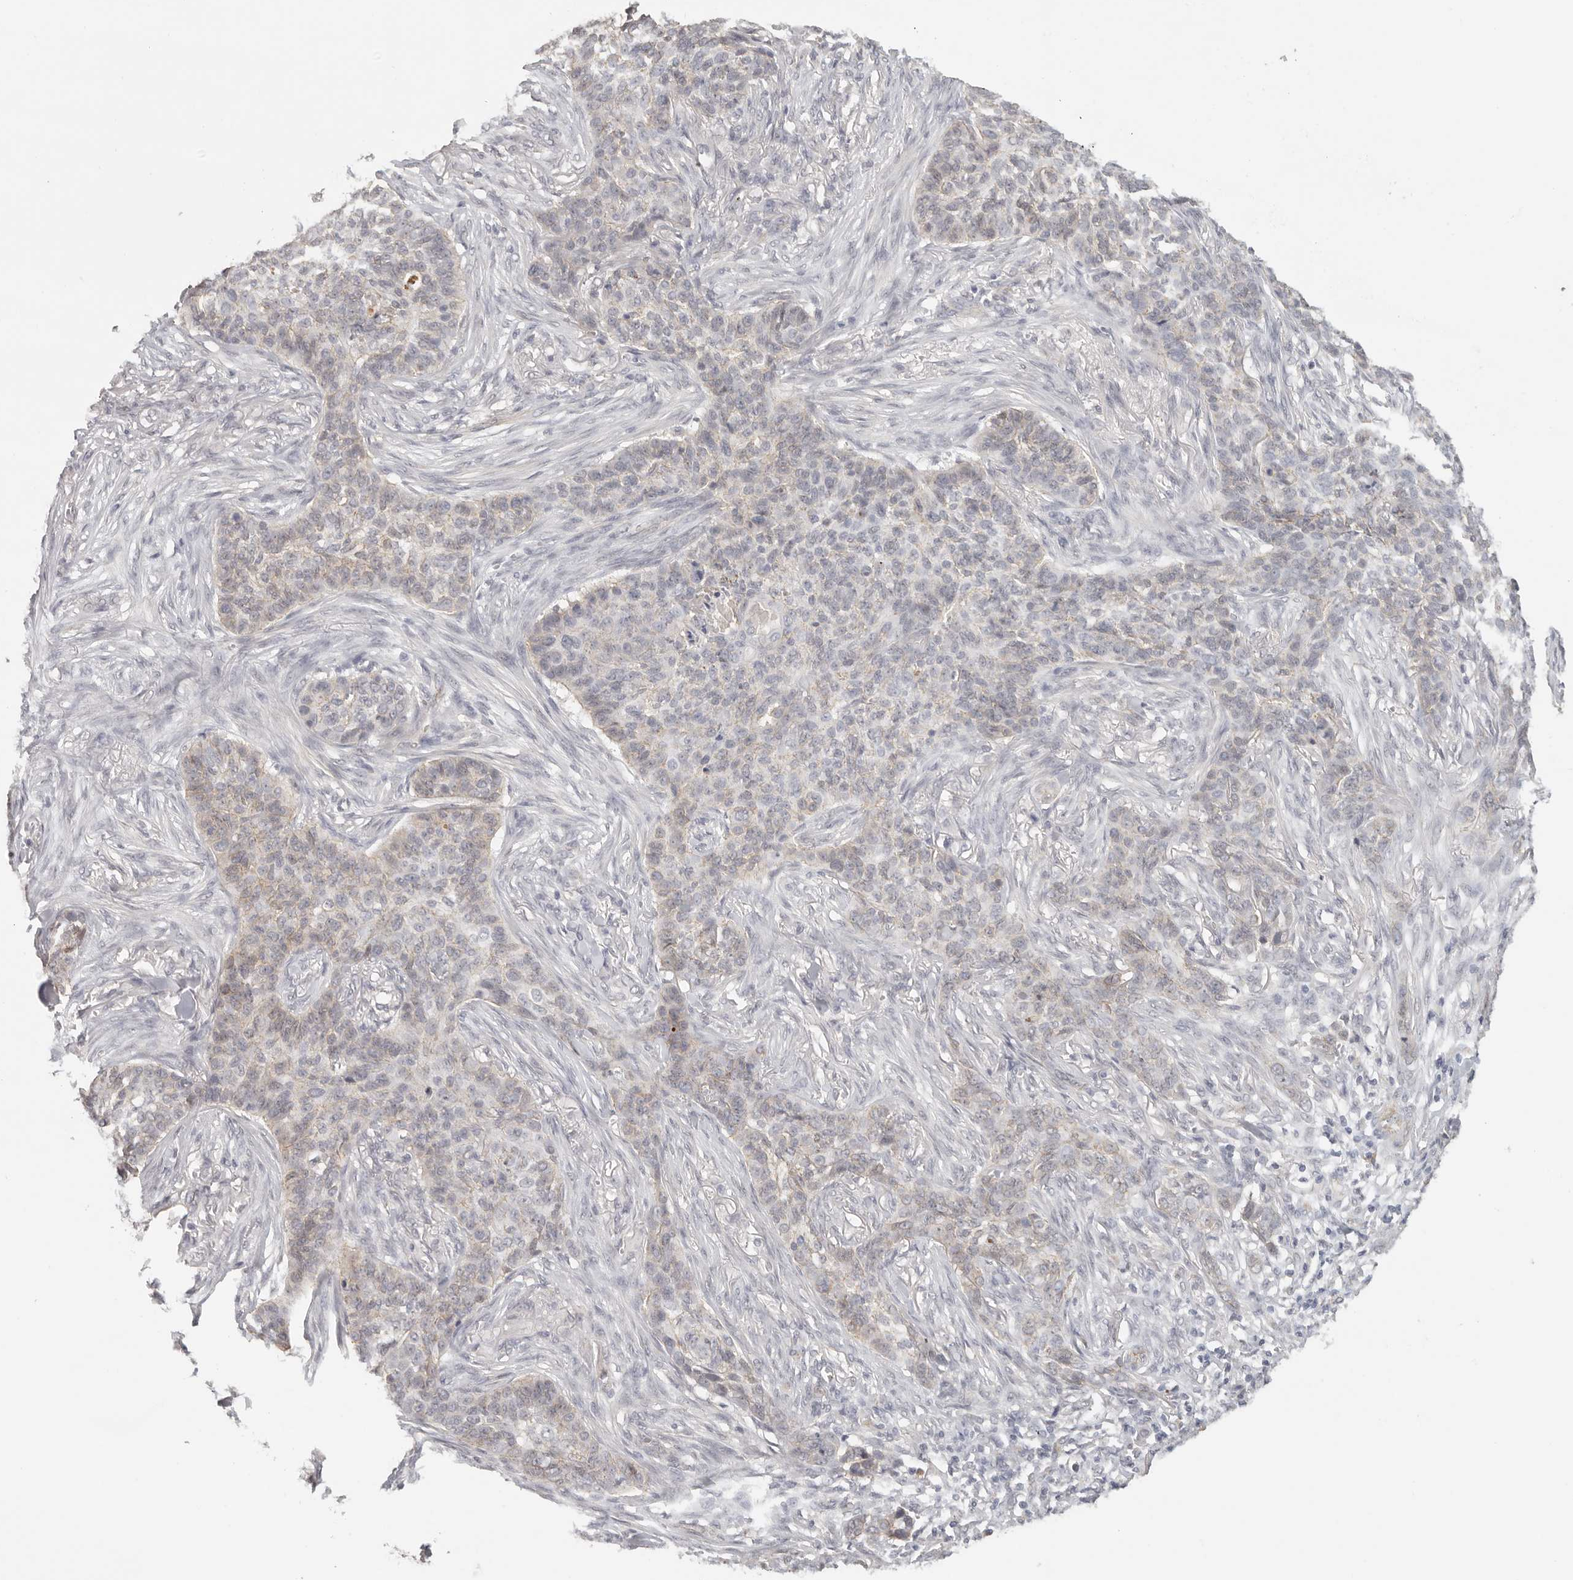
{"staining": {"intensity": "weak", "quantity": "<25%", "location": "cytoplasmic/membranous"}, "tissue": "skin cancer", "cell_type": "Tumor cells", "image_type": "cancer", "snomed": [{"axis": "morphology", "description": "Basal cell carcinoma"}, {"axis": "topography", "description": "Skin"}], "caption": "DAB immunohistochemical staining of skin cancer demonstrates no significant positivity in tumor cells.", "gene": "ANXA9", "patient": {"sex": "male", "age": 85}}